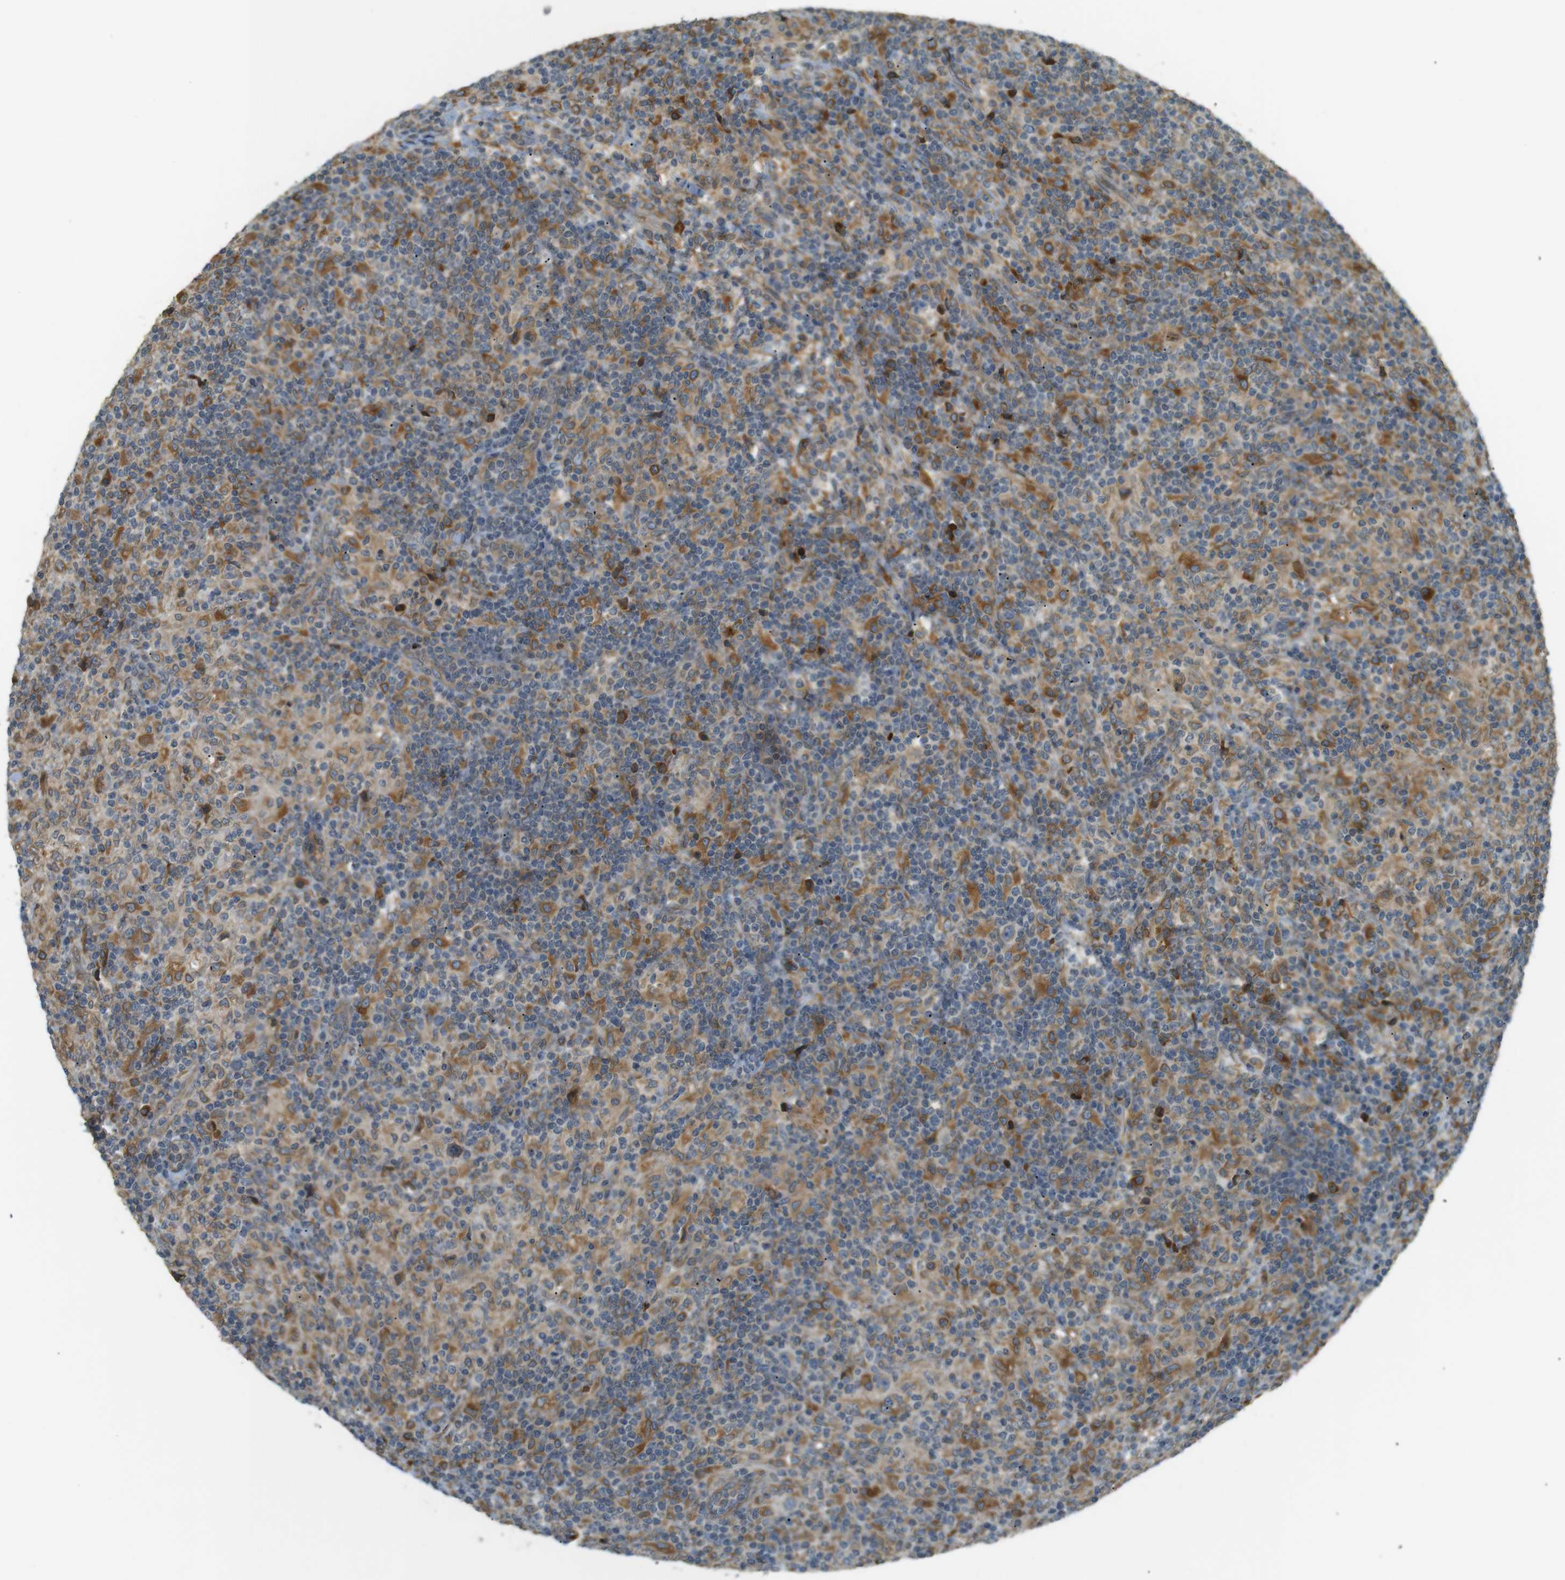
{"staining": {"intensity": "negative", "quantity": "none", "location": "none"}, "tissue": "lymphoma", "cell_type": "Tumor cells", "image_type": "cancer", "snomed": [{"axis": "morphology", "description": "Hodgkin's disease, NOS"}, {"axis": "topography", "description": "Lymph node"}], "caption": "There is no significant staining in tumor cells of lymphoma.", "gene": "TMED4", "patient": {"sex": "male", "age": 70}}